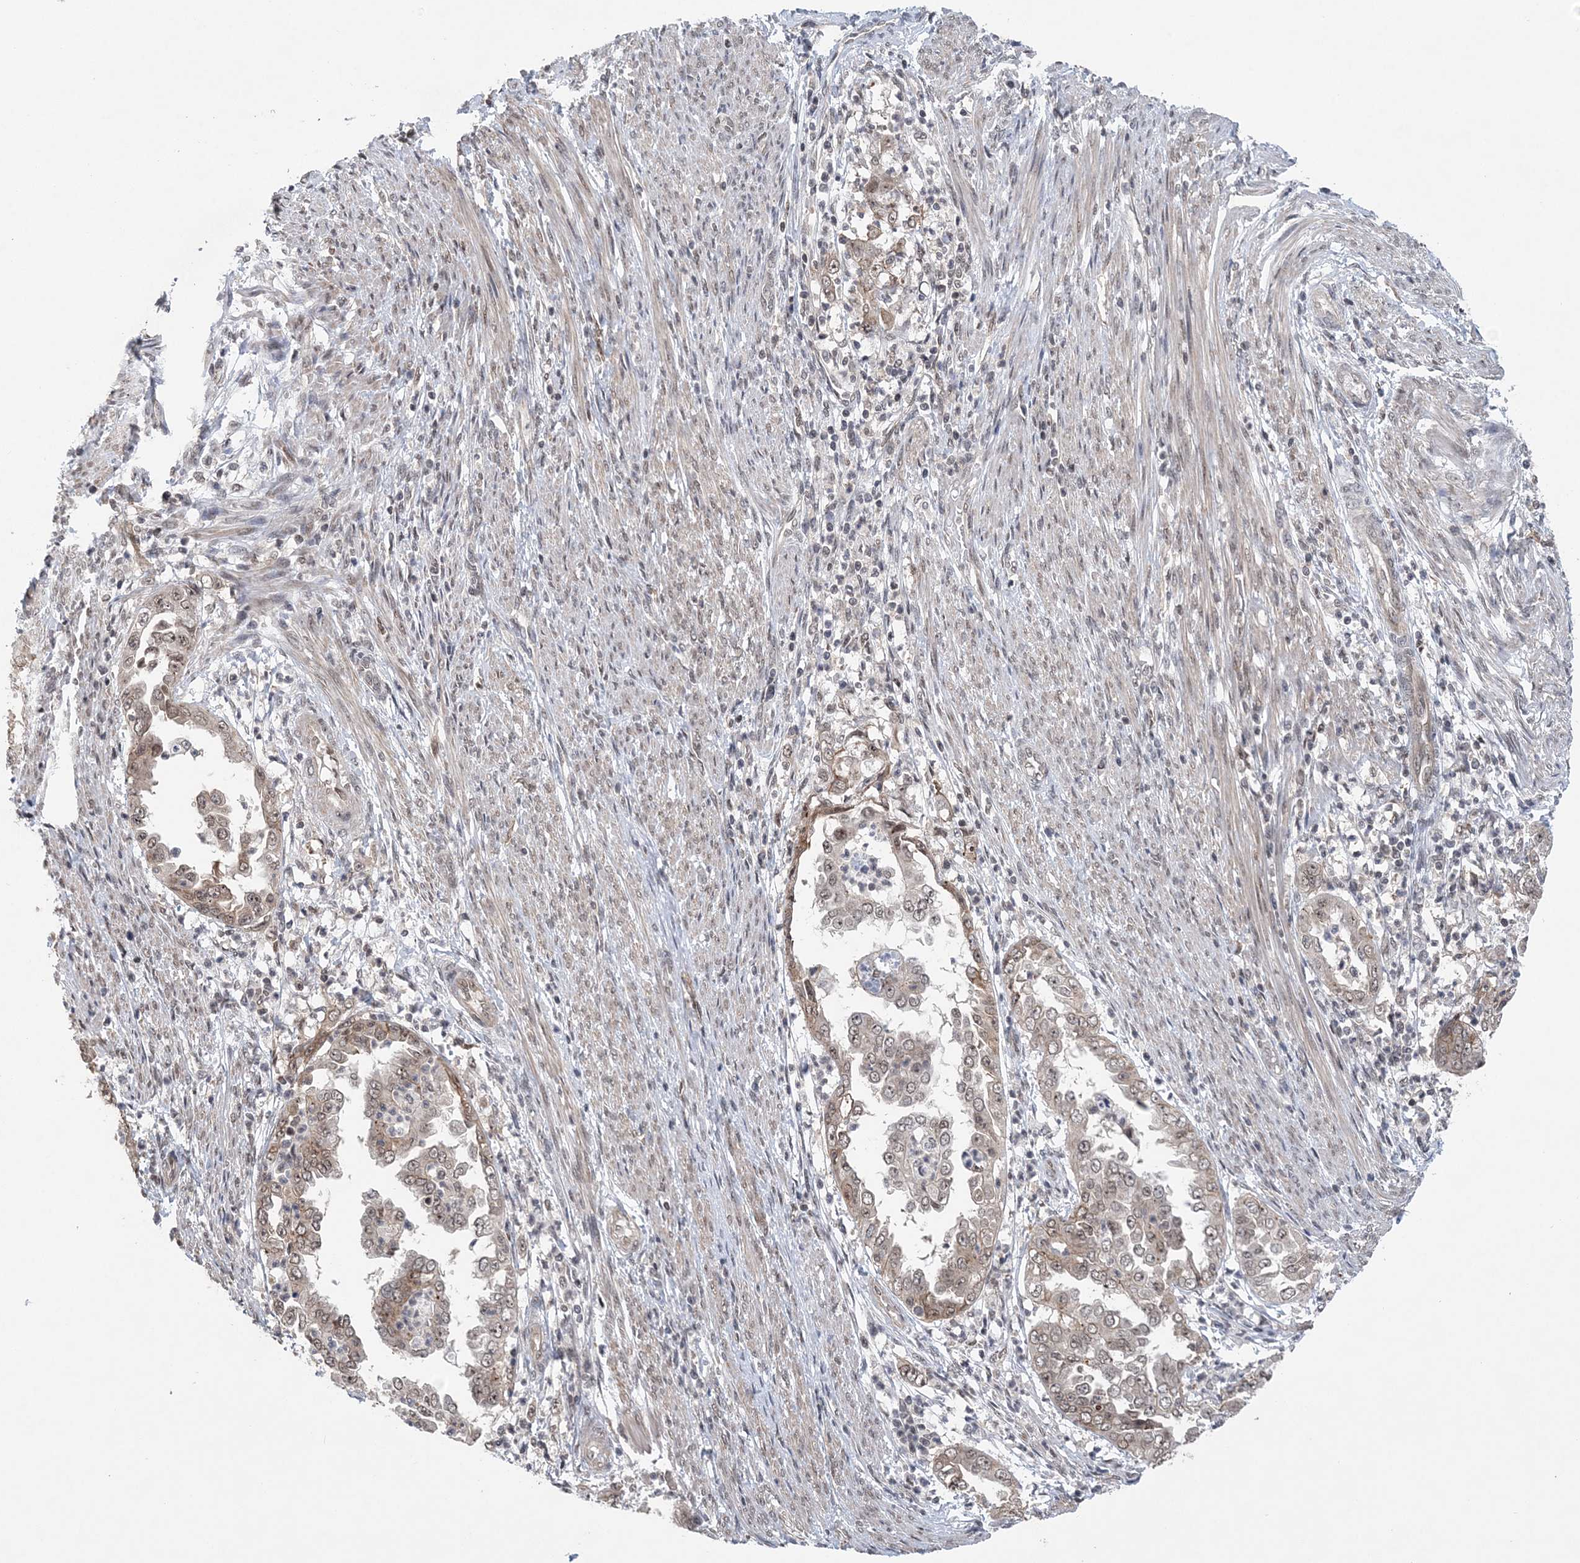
{"staining": {"intensity": "moderate", "quantity": ">75%", "location": "cytoplasmic/membranous,nuclear"}, "tissue": "endometrial cancer", "cell_type": "Tumor cells", "image_type": "cancer", "snomed": [{"axis": "morphology", "description": "Adenocarcinoma, NOS"}, {"axis": "topography", "description": "Endometrium"}], "caption": "Protein staining by immunohistochemistry (IHC) displays moderate cytoplasmic/membranous and nuclear positivity in approximately >75% of tumor cells in adenocarcinoma (endometrial). (Brightfield microscopy of DAB IHC at high magnification).", "gene": "CCDC152", "patient": {"sex": "female", "age": 85}}